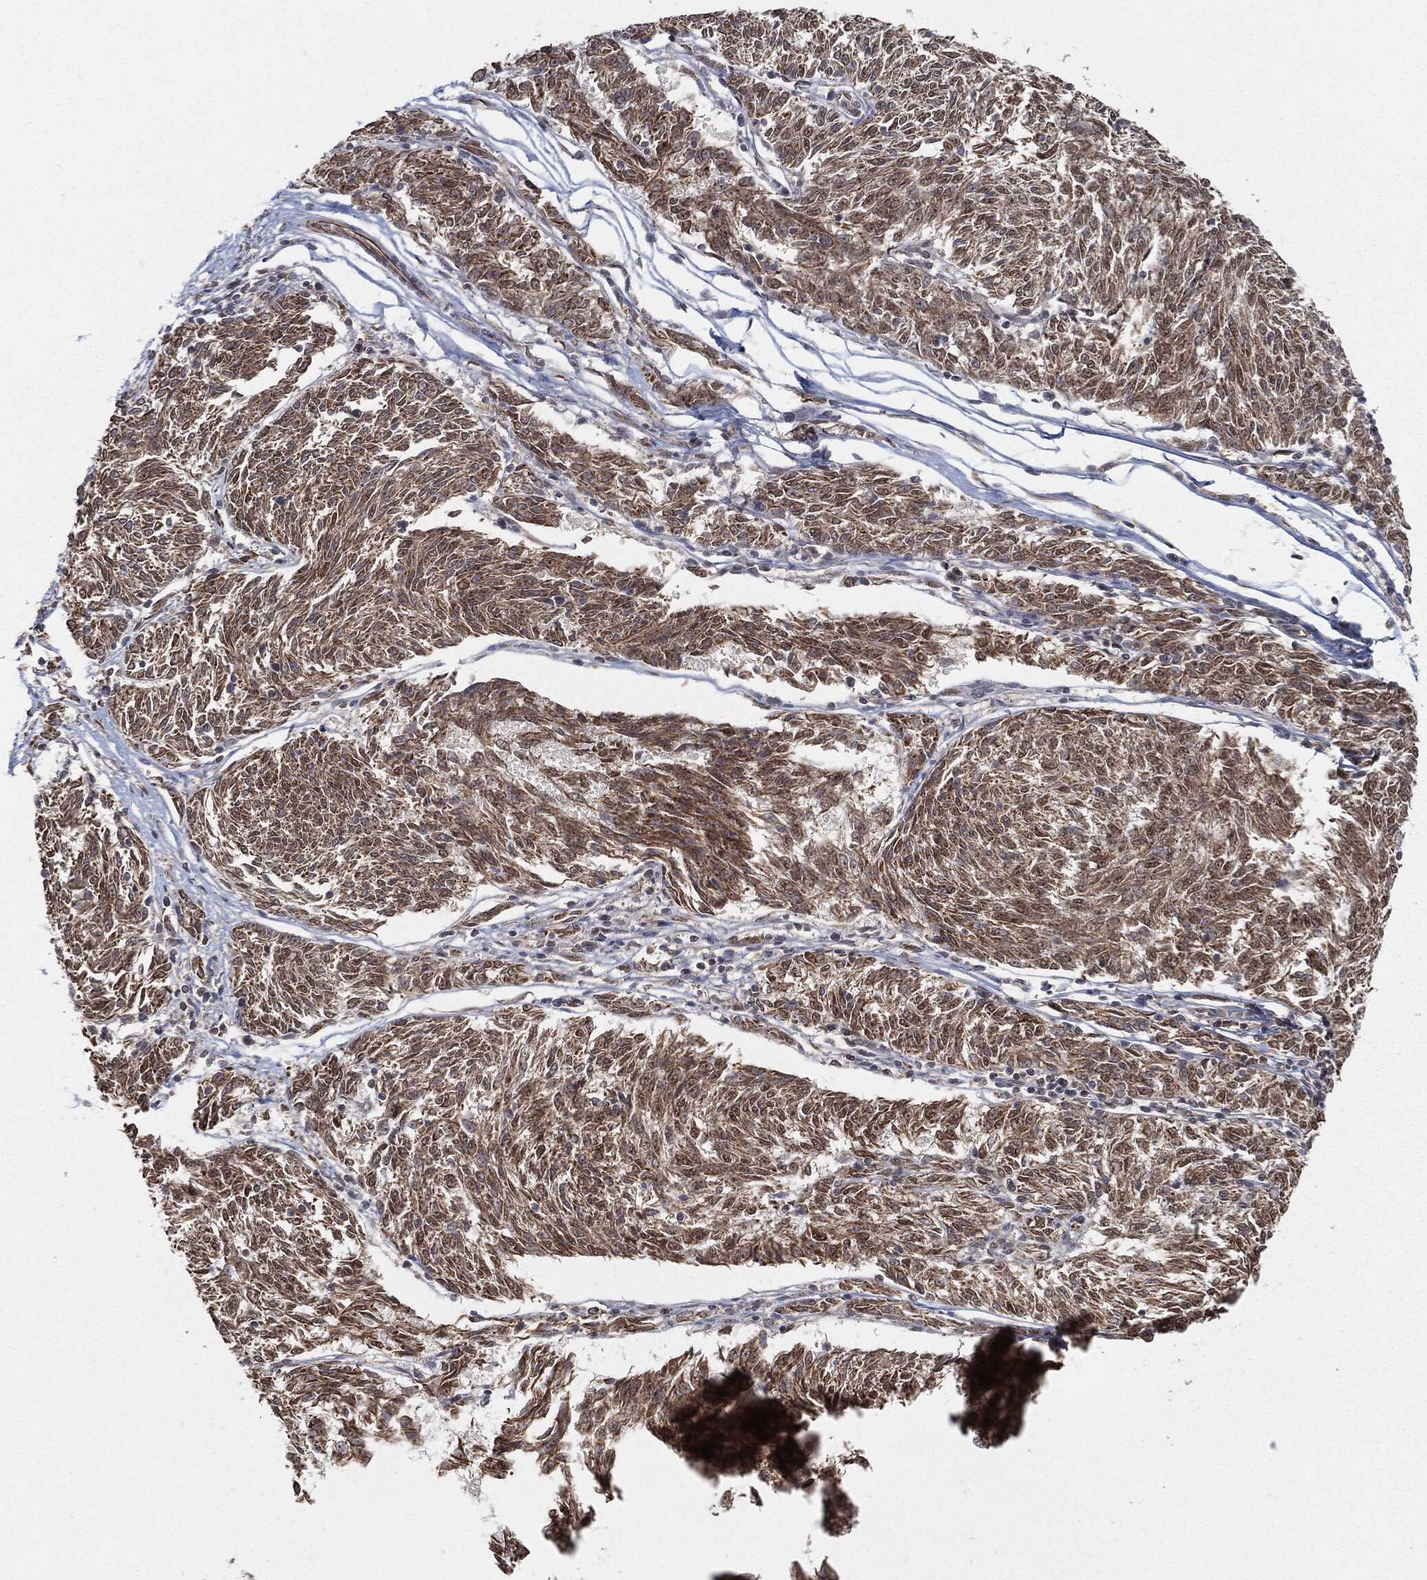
{"staining": {"intensity": "moderate", "quantity": ">75%", "location": "cytoplasmic/membranous"}, "tissue": "melanoma", "cell_type": "Tumor cells", "image_type": "cancer", "snomed": [{"axis": "morphology", "description": "Malignant melanoma, NOS"}, {"axis": "topography", "description": "Skin"}], "caption": "The photomicrograph reveals immunohistochemical staining of melanoma. There is moderate cytoplasmic/membranous expression is identified in about >75% of tumor cells. (brown staining indicates protein expression, while blue staining denotes nuclei).", "gene": "TP53RK", "patient": {"sex": "female", "age": 72}}